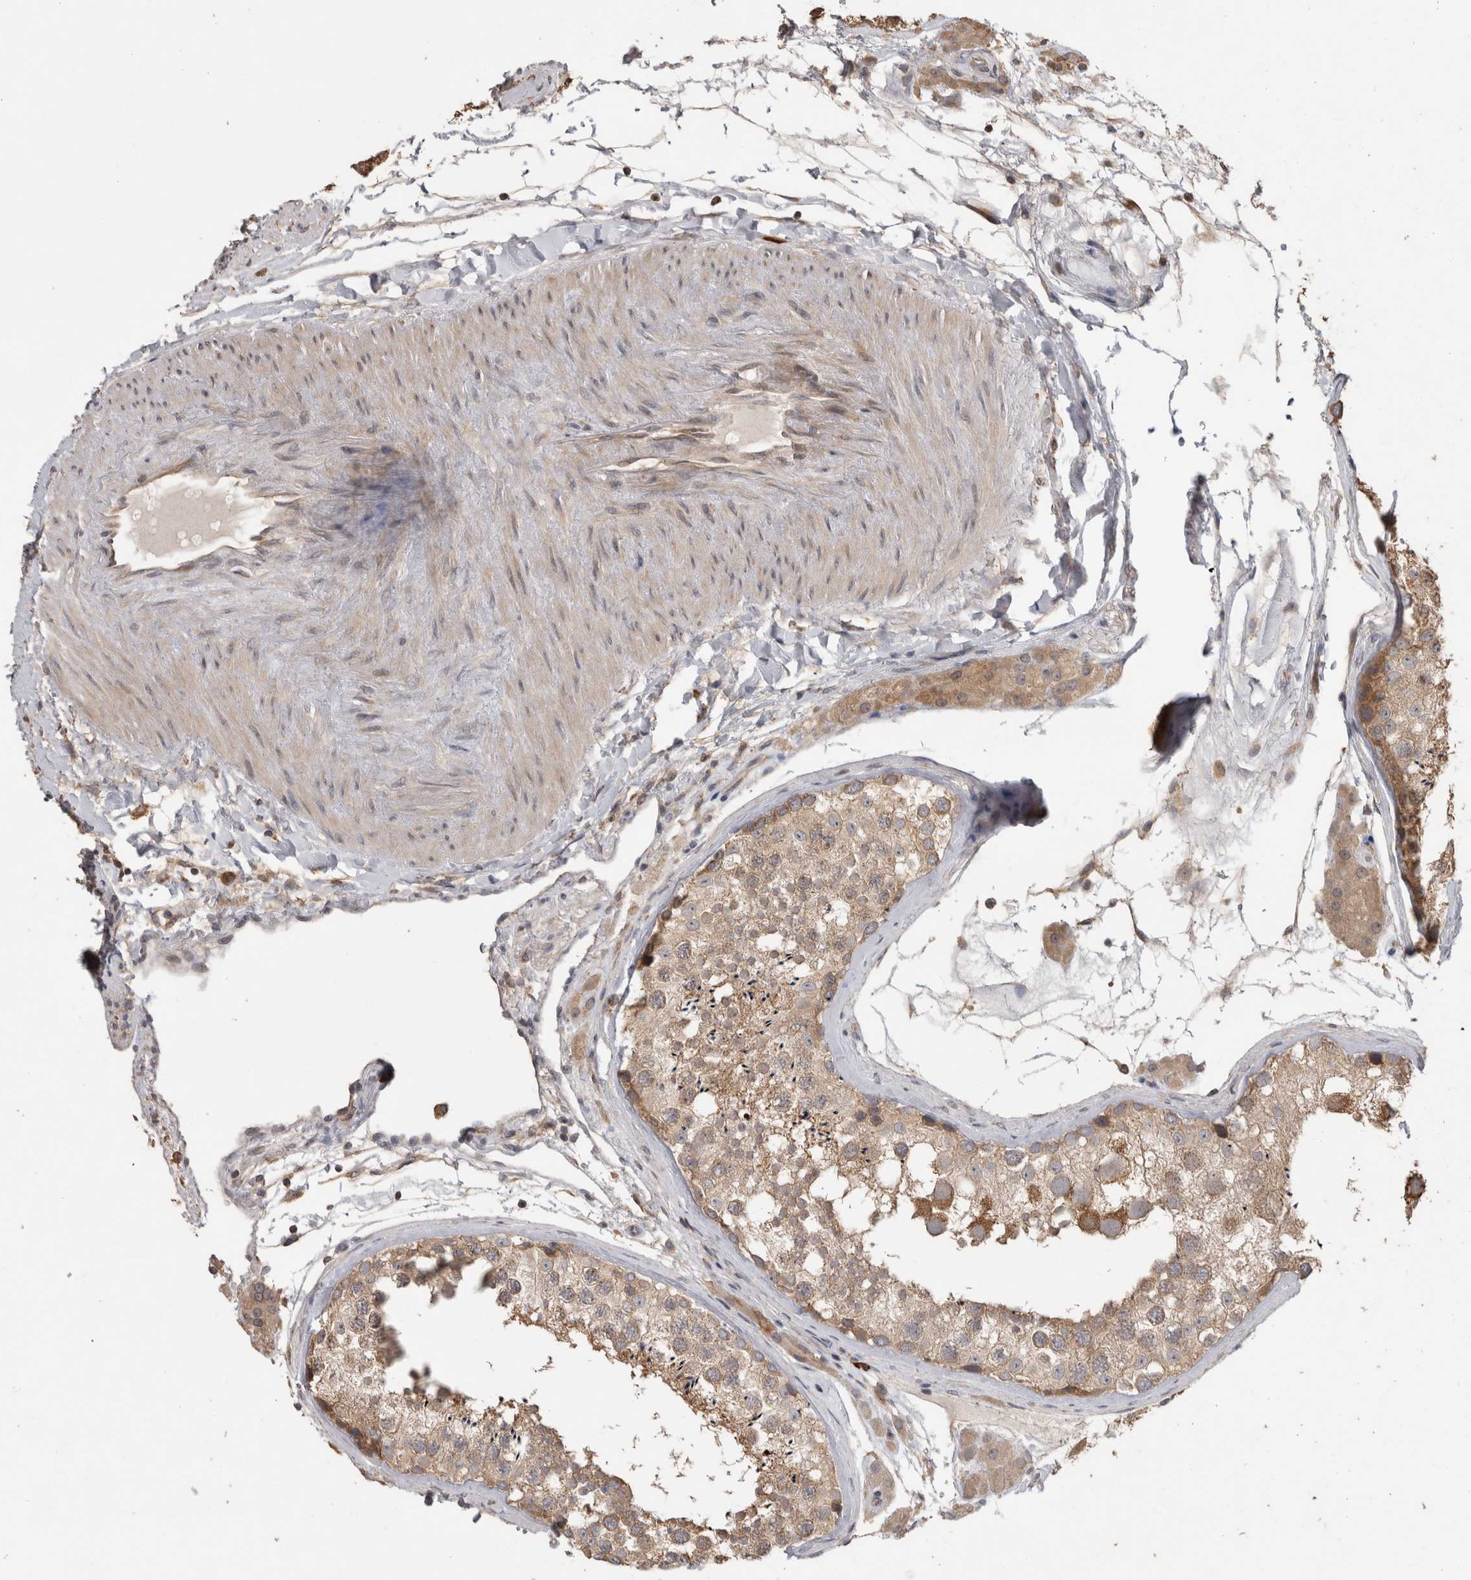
{"staining": {"intensity": "weak", "quantity": ">75%", "location": "cytoplasmic/membranous"}, "tissue": "testis", "cell_type": "Cells in seminiferous ducts", "image_type": "normal", "snomed": [{"axis": "morphology", "description": "Normal tissue, NOS"}, {"axis": "topography", "description": "Testis"}], "caption": "The immunohistochemical stain labels weak cytoplasmic/membranous positivity in cells in seminiferous ducts of normal testis.", "gene": "TBCE", "patient": {"sex": "male", "age": 46}}